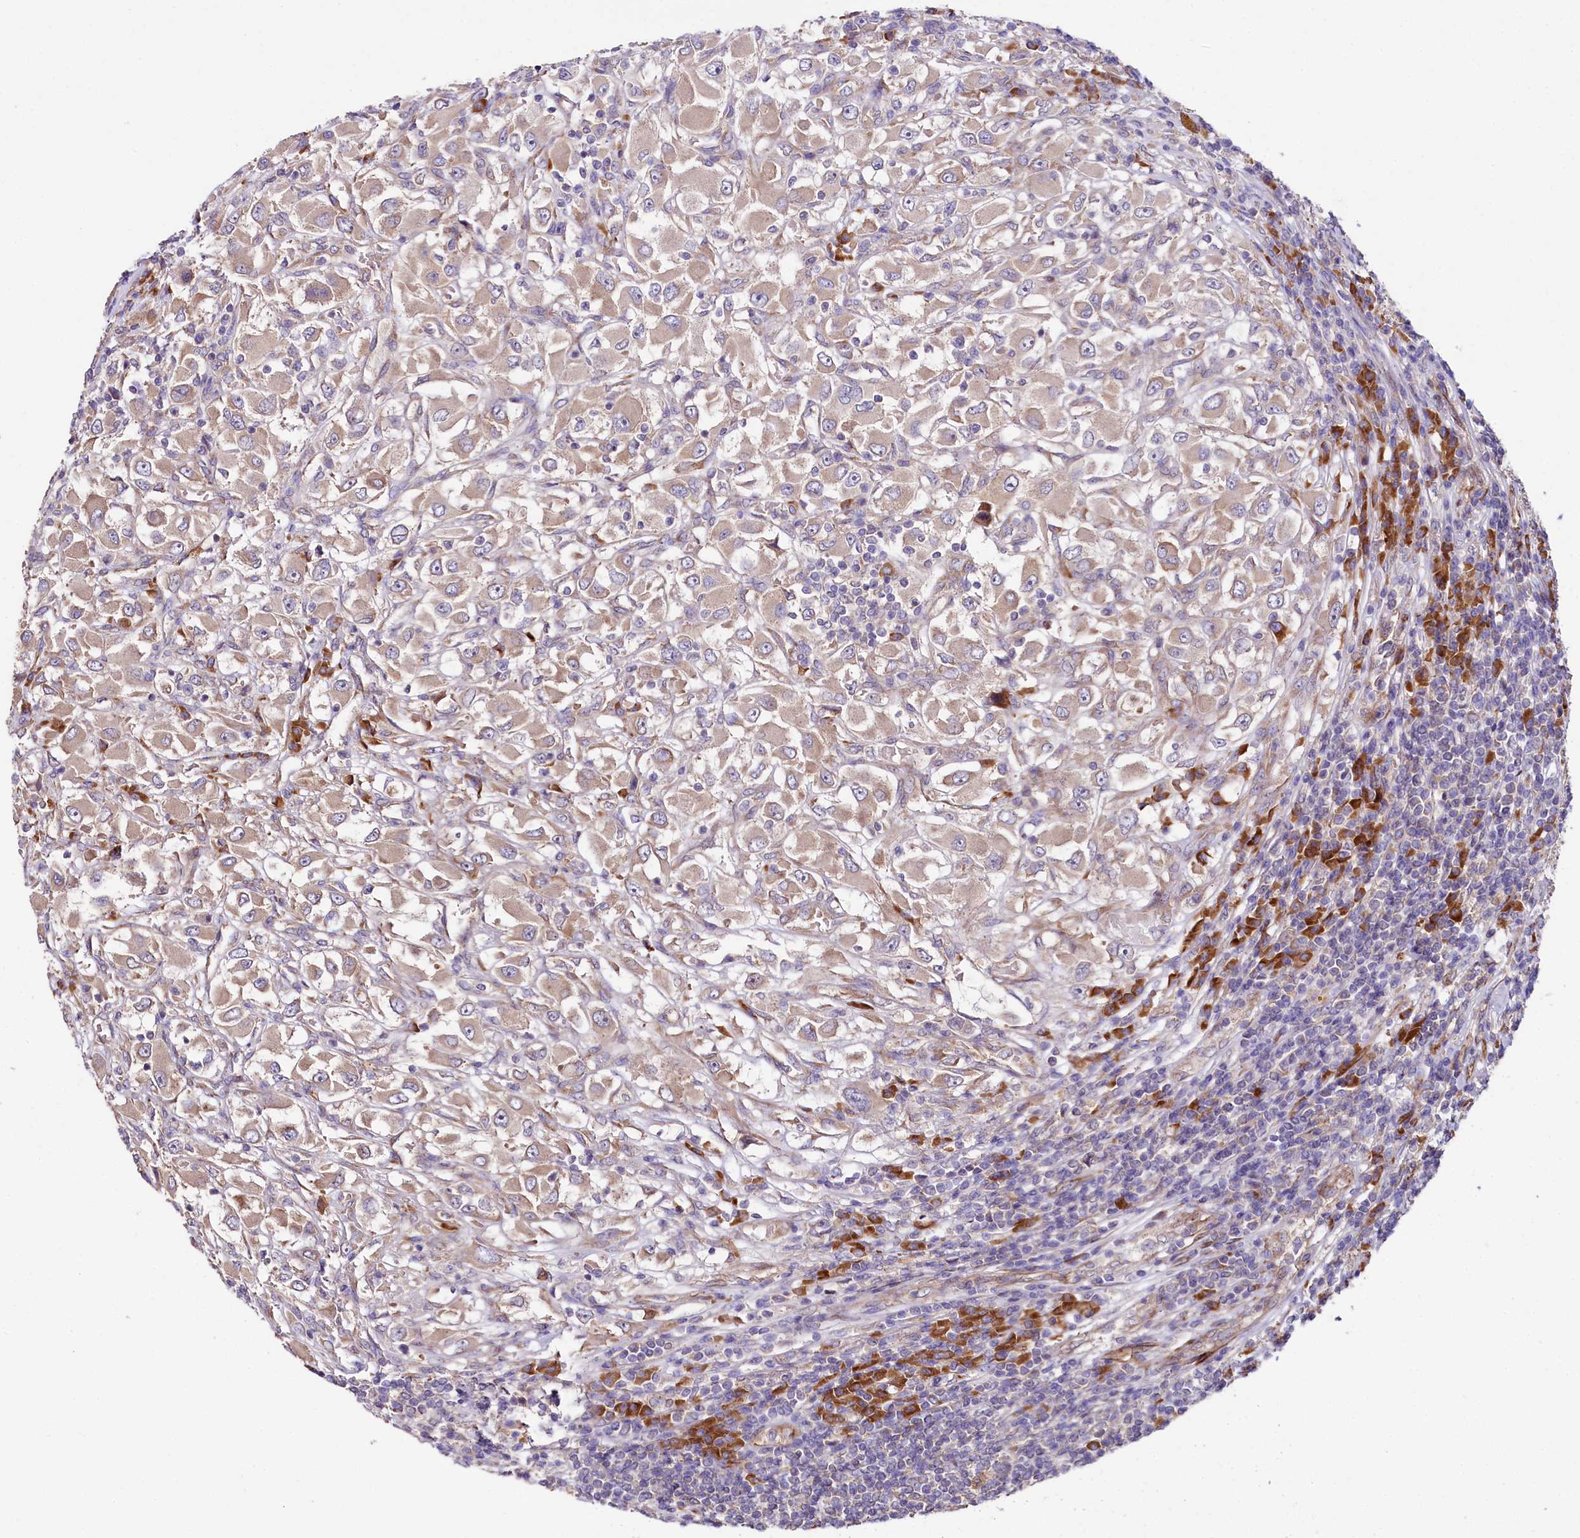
{"staining": {"intensity": "weak", "quantity": "25%-75%", "location": "cytoplasmic/membranous"}, "tissue": "renal cancer", "cell_type": "Tumor cells", "image_type": "cancer", "snomed": [{"axis": "morphology", "description": "Adenocarcinoma, NOS"}, {"axis": "topography", "description": "Kidney"}], "caption": "A low amount of weak cytoplasmic/membranous expression is appreciated in approximately 25%-75% of tumor cells in adenocarcinoma (renal) tissue. (DAB IHC with brightfield microscopy, high magnification).", "gene": "SPATS2", "patient": {"sex": "female", "age": 52}}